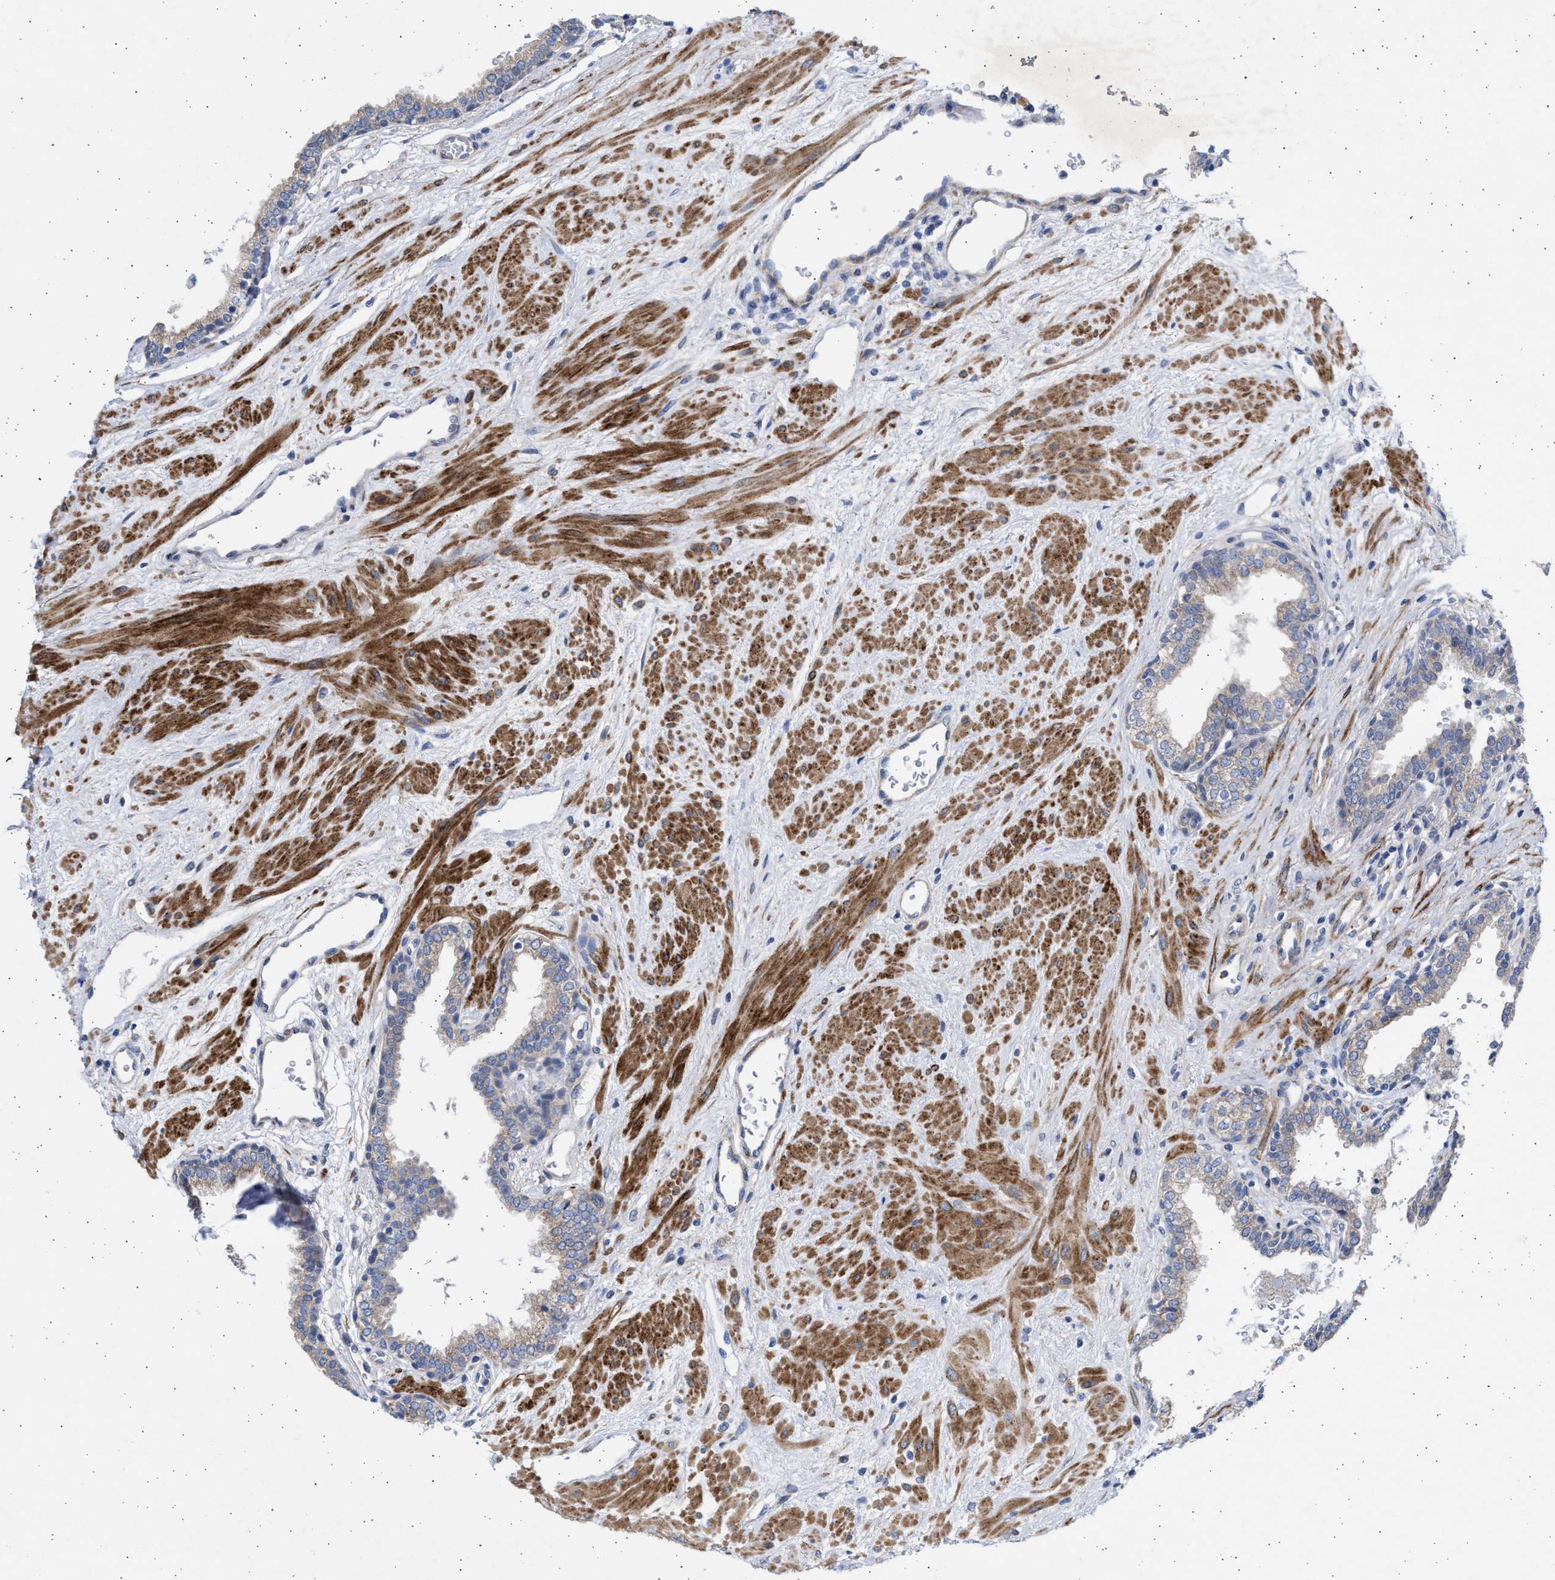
{"staining": {"intensity": "weak", "quantity": "<25%", "location": "cytoplasmic/membranous"}, "tissue": "prostate", "cell_type": "Glandular cells", "image_type": "normal", "snomed": [{"axis": "morphology", "description": "Normal tissue, NOS"}, {"axis": "topography", "description": "Prostate"}], "caption": "High power microscopy photomicrograph of an immunohistochemistry (IHC) micrograph of benign prostate, revealing no significant positivity in glandular cells. (Immunohistochemistry, brightfield microscopy, high magnification).", "gene": "NBR1", "patient": {"sex": "male", "age": 51}}